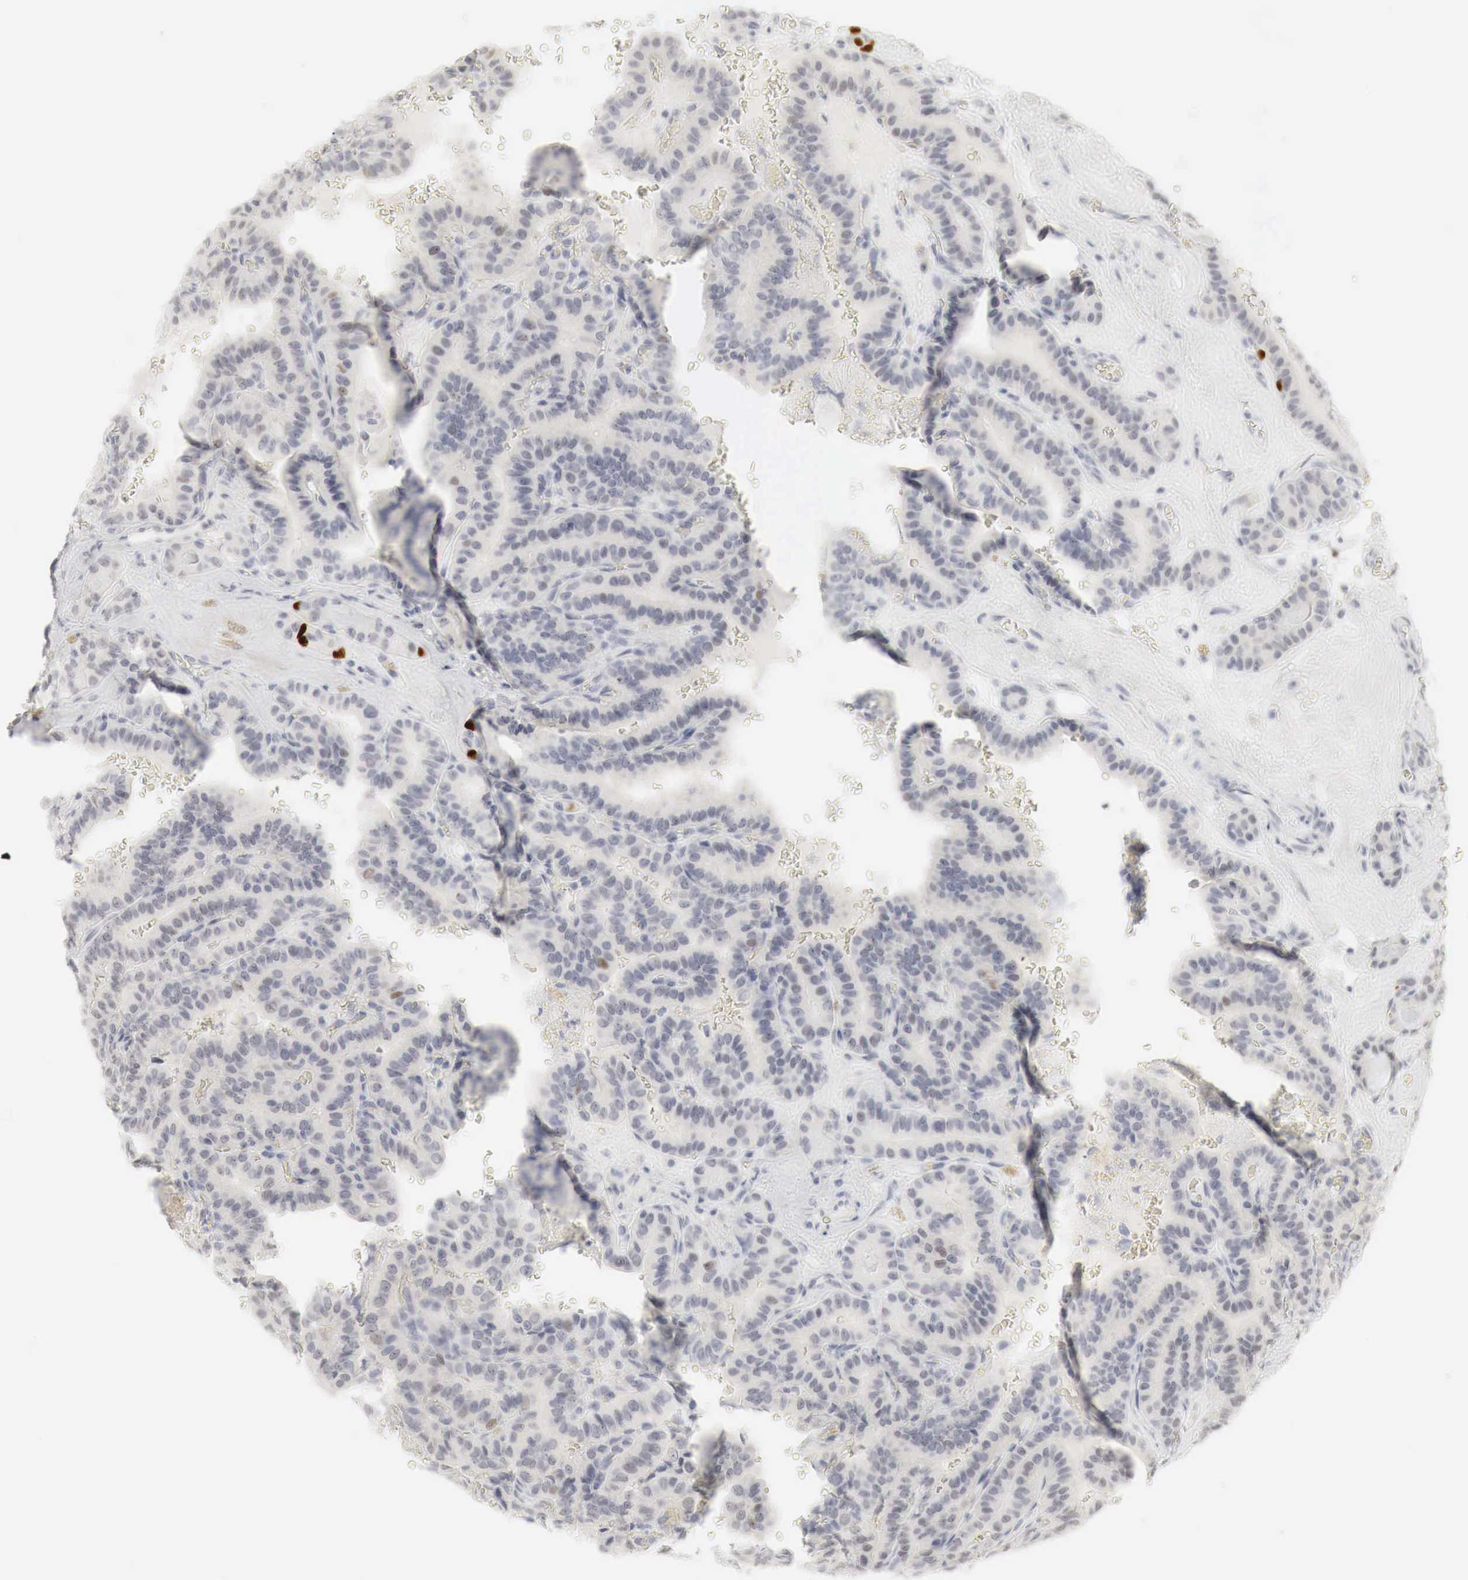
{"staining": {"intensity": "weak", "quantity": "<25%", "location": "nuclear"}, "tissue": "thyroid cancer", "cell_type": "Tumor cells", "image_type": "cancer", "snomed": [{"axis": "morphology", "description": "Papillary adenocarcinoma, NOS"}, {"axis": "topography", "description": "Thyroid gland"}], "caption": "This is a micrograph of immunohistochemistry (IHC) staining of thyroid cancer (papillary adenocarcinoma), which shows no expression in tumor cells.", "gene": "TP63", "patient": {"sex": "male", "age": 87}}